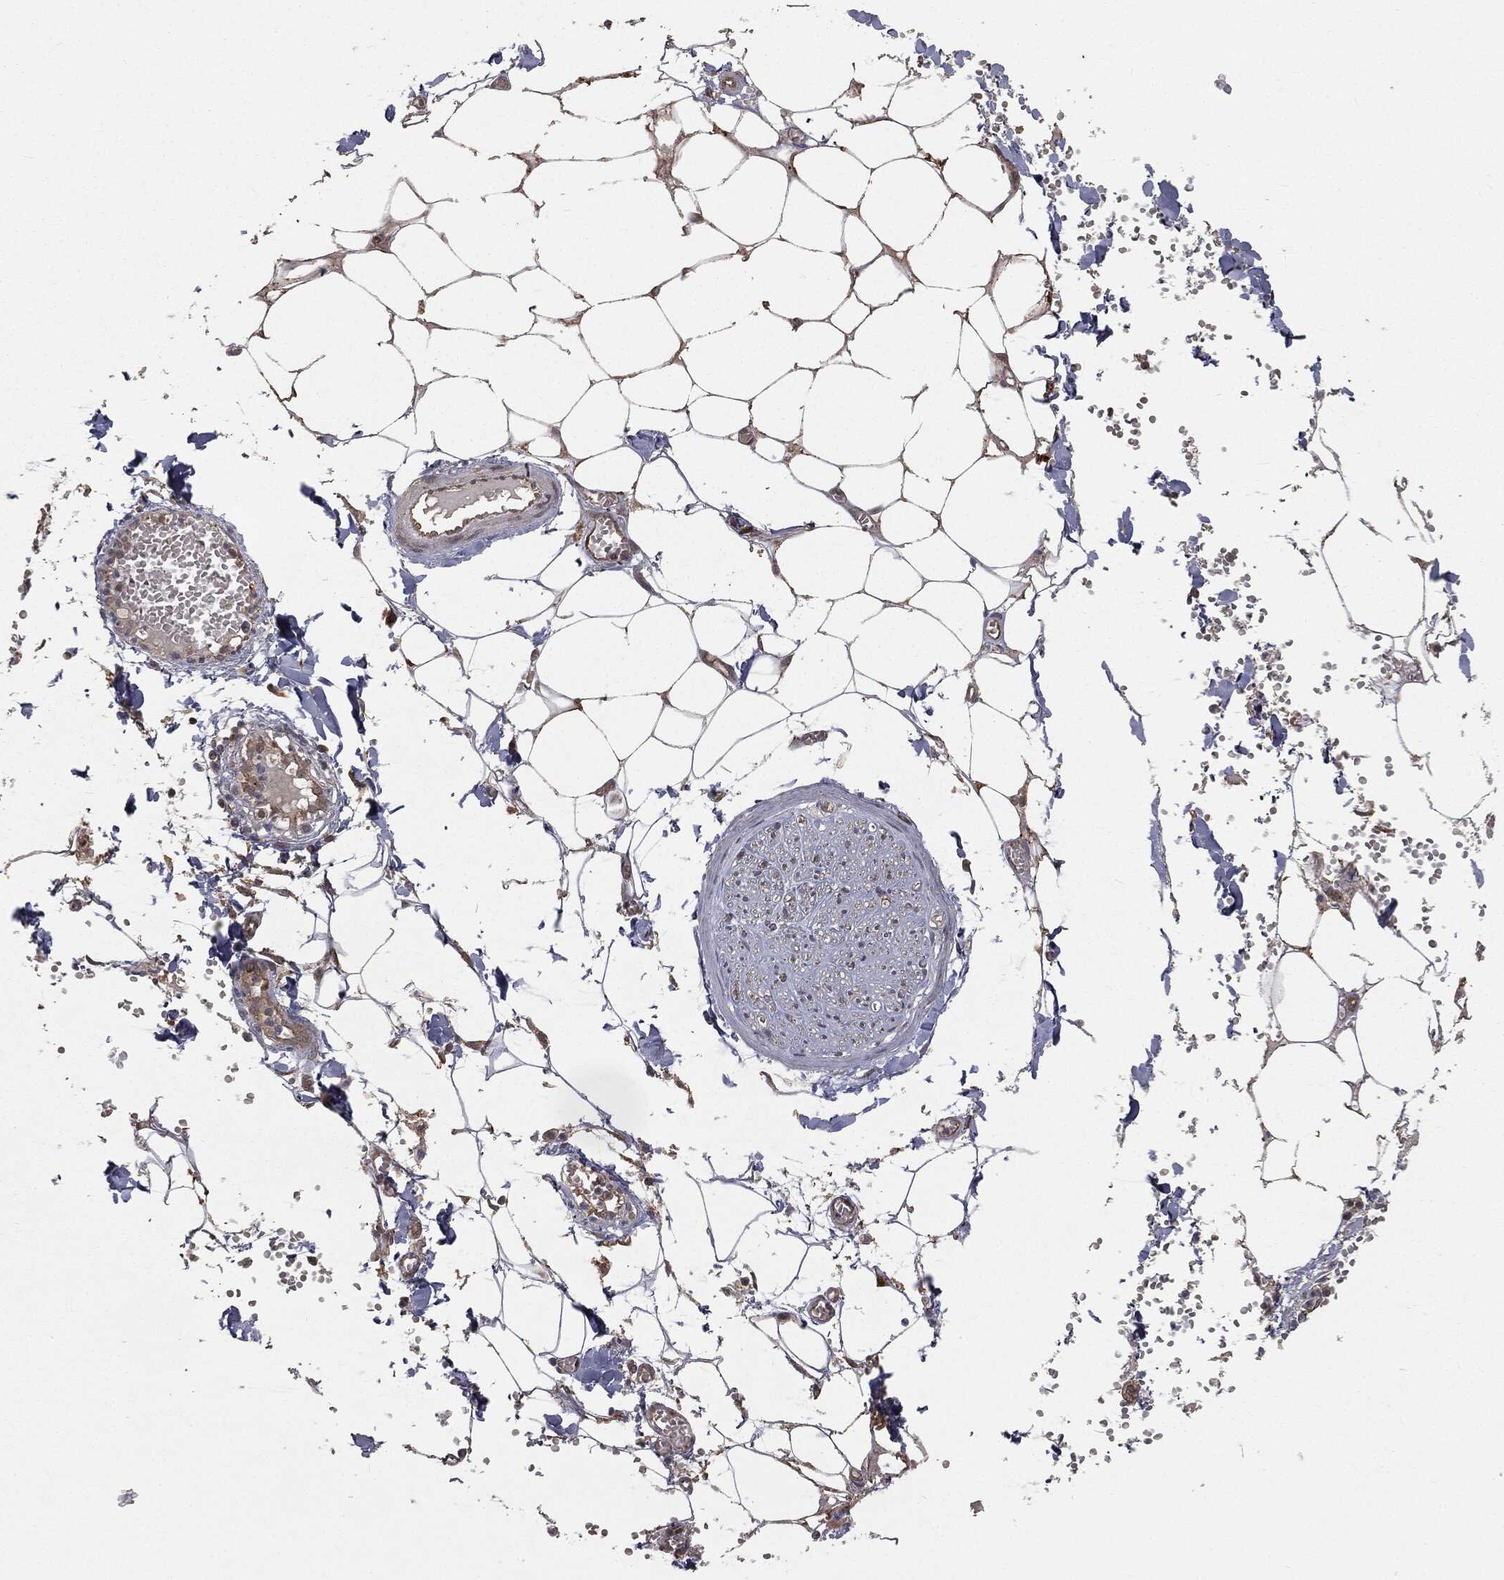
{"staining": {"intensity": "negative", "quantity": "none", "location": "none"}, "tissue": "adipose tissue", "cell_type": "Adipocytes", "image_type": "normal", "snomed": [{"axis": "morphology", "description": "Normal tissue, NOS"}, {"axis": "morphology", "description": "Squamous cell carcinoma, NOS"}, {"axis": "topography", "description": "Cartilage tissue"}, {"axis": "topography", "description": "Lung"}], "caption": "Protein analysis of normal adipose tissue reveals no significant positivity in adipocytes.", "gene": "FBXO7", "patient": {"sex": "male", "age": 66}}